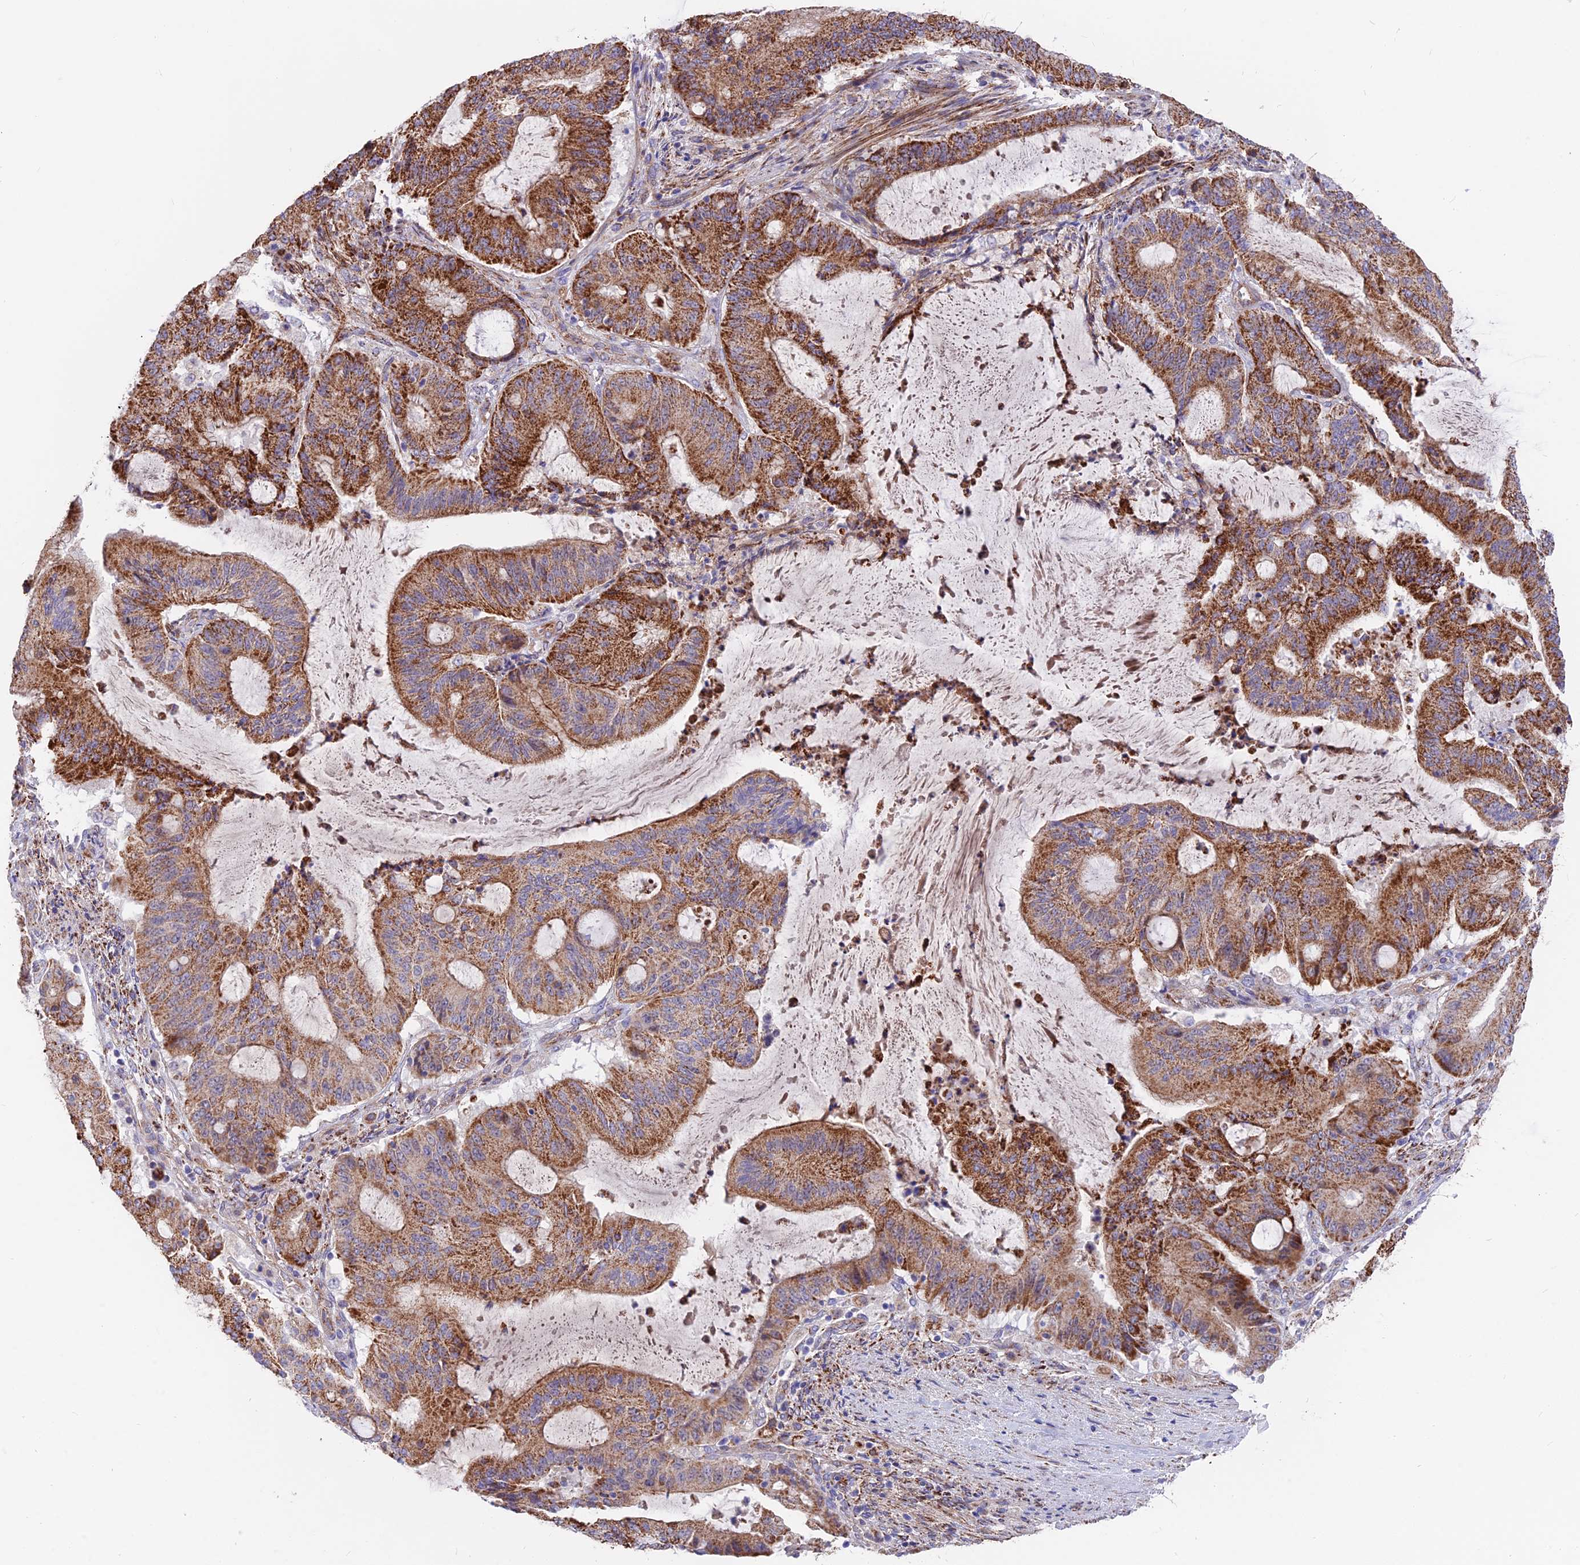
{"staining": {"intensity": "strong", "quantity": ">75%", "location": "cytoplasmic/membranous"}, "tissue": "liver cancer", "cell_type": "Tumor cells", "image_type": "cancer", "snomed": [{"axis": "morphology", "description": "Normal tissue, NOS"}, {"axis": "morphology", "description": "Cholangiocarcinoma"}, {"axis": "topography", "description": "Liver"}, {"axis": "topography", "description": "Peripheral nerve tissue"}], "caption": "This is an image of immunohistochemistry staining of cholangiocarcinoma (liver), which shows strong positivity in the cytoplasmic/membranous of tumor cells.", "gene": "TIGD6", "patient": {"sex": "female", "age": 73}}